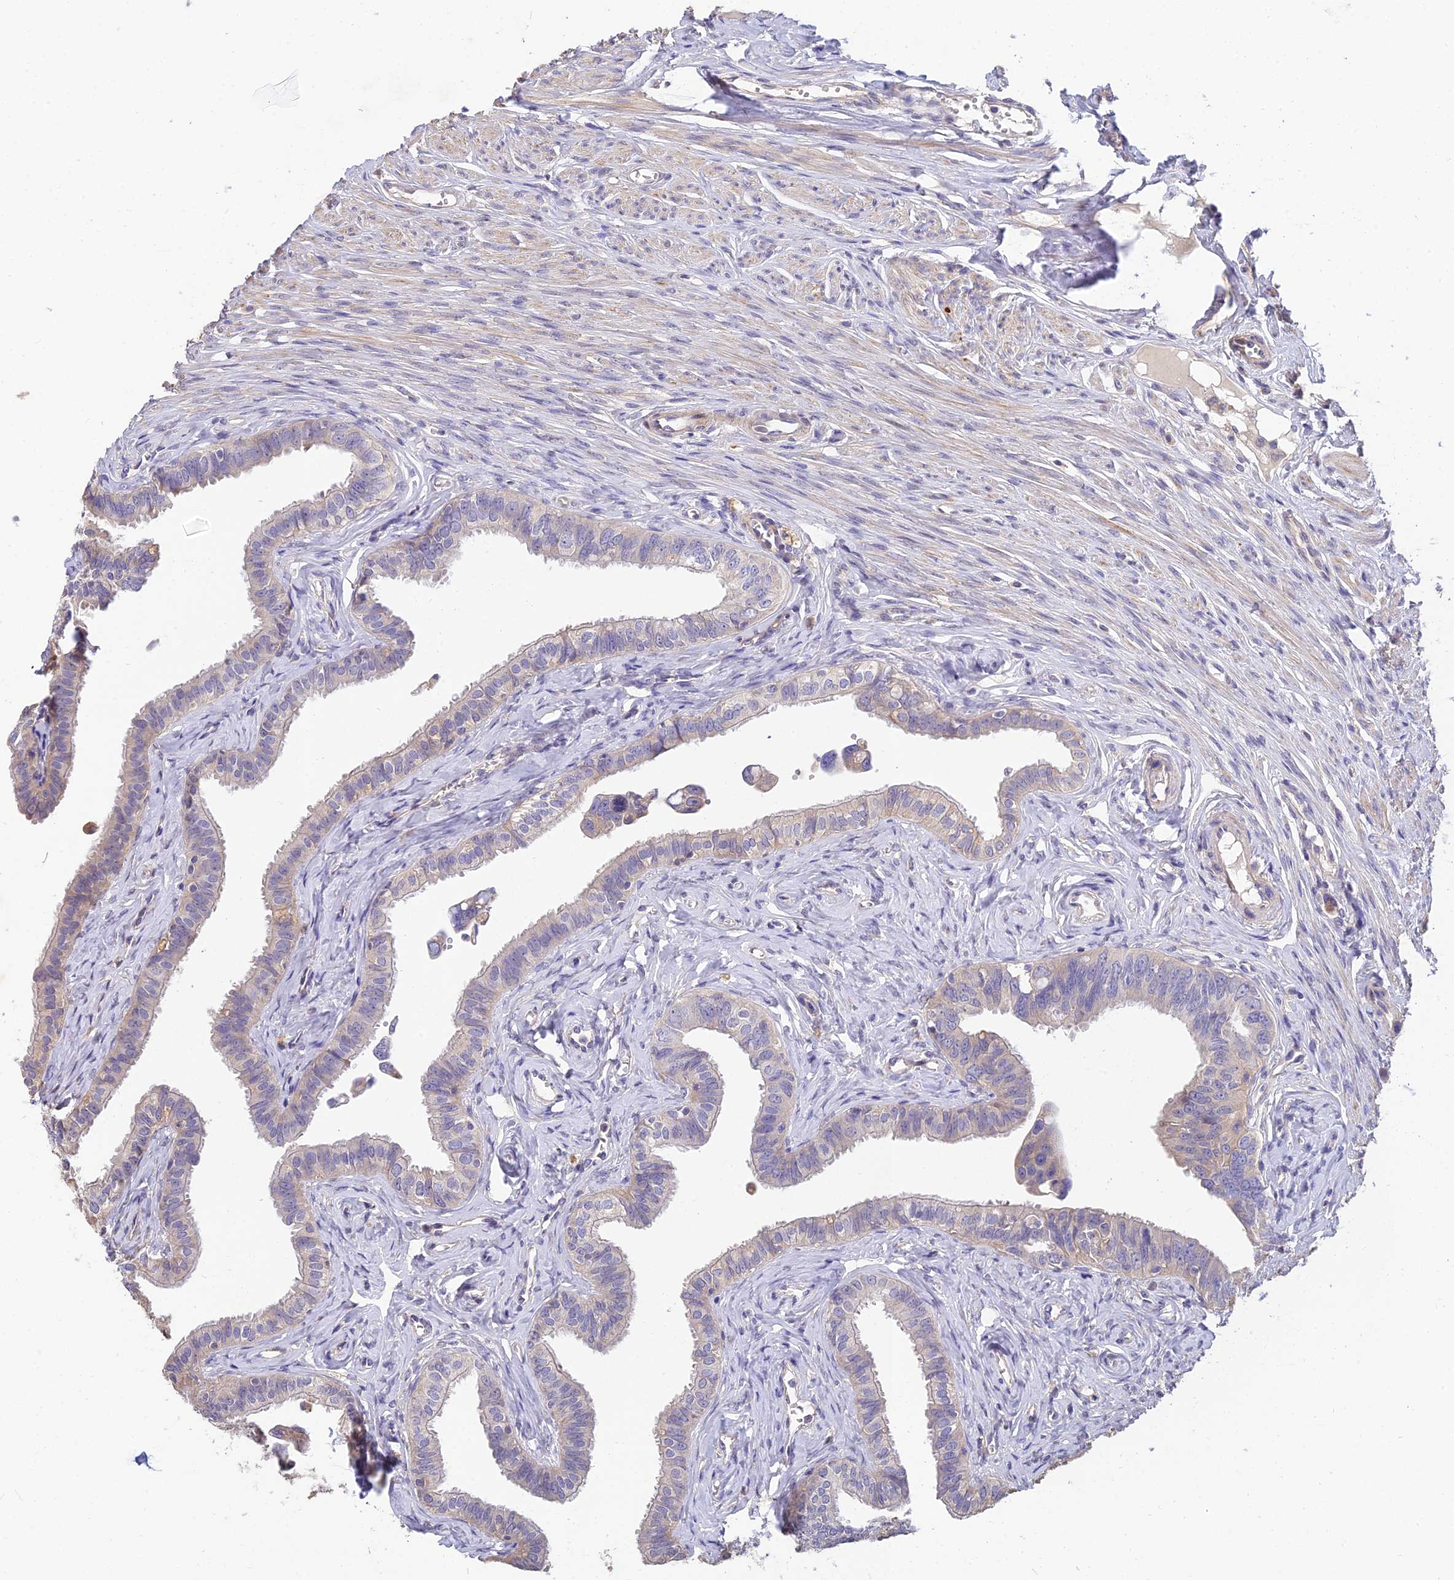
{"staining": {"intensity": "weak", "quantity": "25%-75%", "location": "cytoplasmic/membranous"}, "tissue": "fallopian tube", "cell_type": "Glandular cells", "image_type": "normal", "snomed": [{"axis": "morphology", "description": "Normal tissue, NOS"}, {"axis": "morphology", "description": "Carcinoma, NOS"}, {"axis": "topography", "description": "Fallopian tube"}, {"axis": "topography", "description": "Ovary"}], "caption": "Fallopian tube stained with DAB (3,3'-diaminobenzidine) IHC shows low levels of weak cytoplasmic/membranous positivity in approximately 25%-75% of glandular cells.", "gene": "ARL8A", "patient": {"sex": "female", "age": 59}}